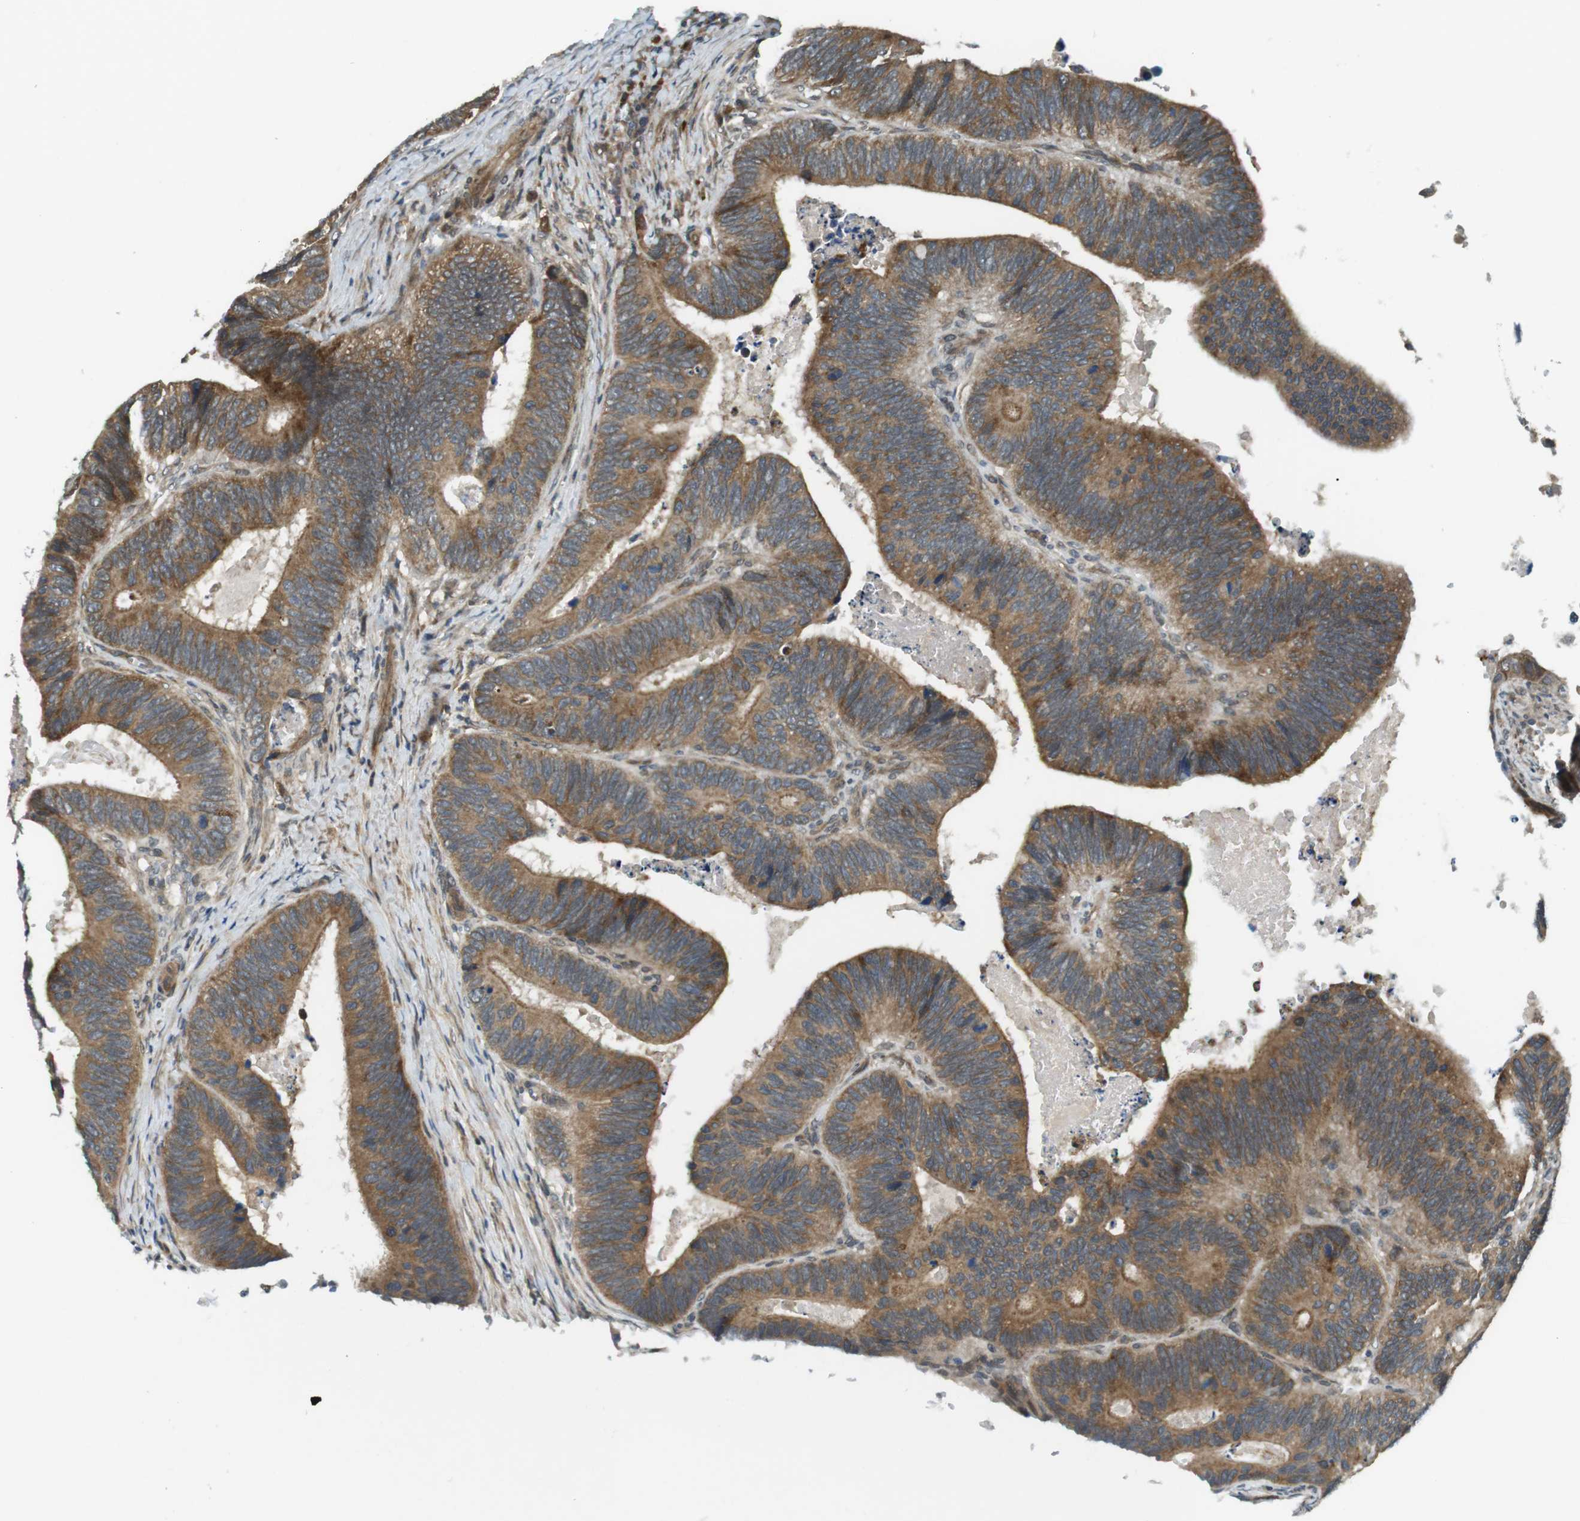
{"staining": {"intensity": "moderate", "quantity": ">75%", "location": "cytoplasmic/membranous"}, "tissue": "colorectal cancer", "cell_type": "Tumor cells", "image_type": "cancer", "snomed": [{"axis": "morphology", "description": "Inflammation, NOS"}, {"axis": "morphology", "description": "Adenocarcinoma, NOS"}, {"axis": "topography", "description": "Colon"}], "caption": "Immunohistochemistry (IHC) image of neoplastic tissue: human colorectal cancer stained using immunohistochemistry displays medium levels of moderate protein expression localized specifically in the cytoplasmic/membranous of tumor cells, appearing as a cytoplasmic/membranous brown color.", "gene": "IFFO2", "patient": {"sex": "male", "age": 72}}